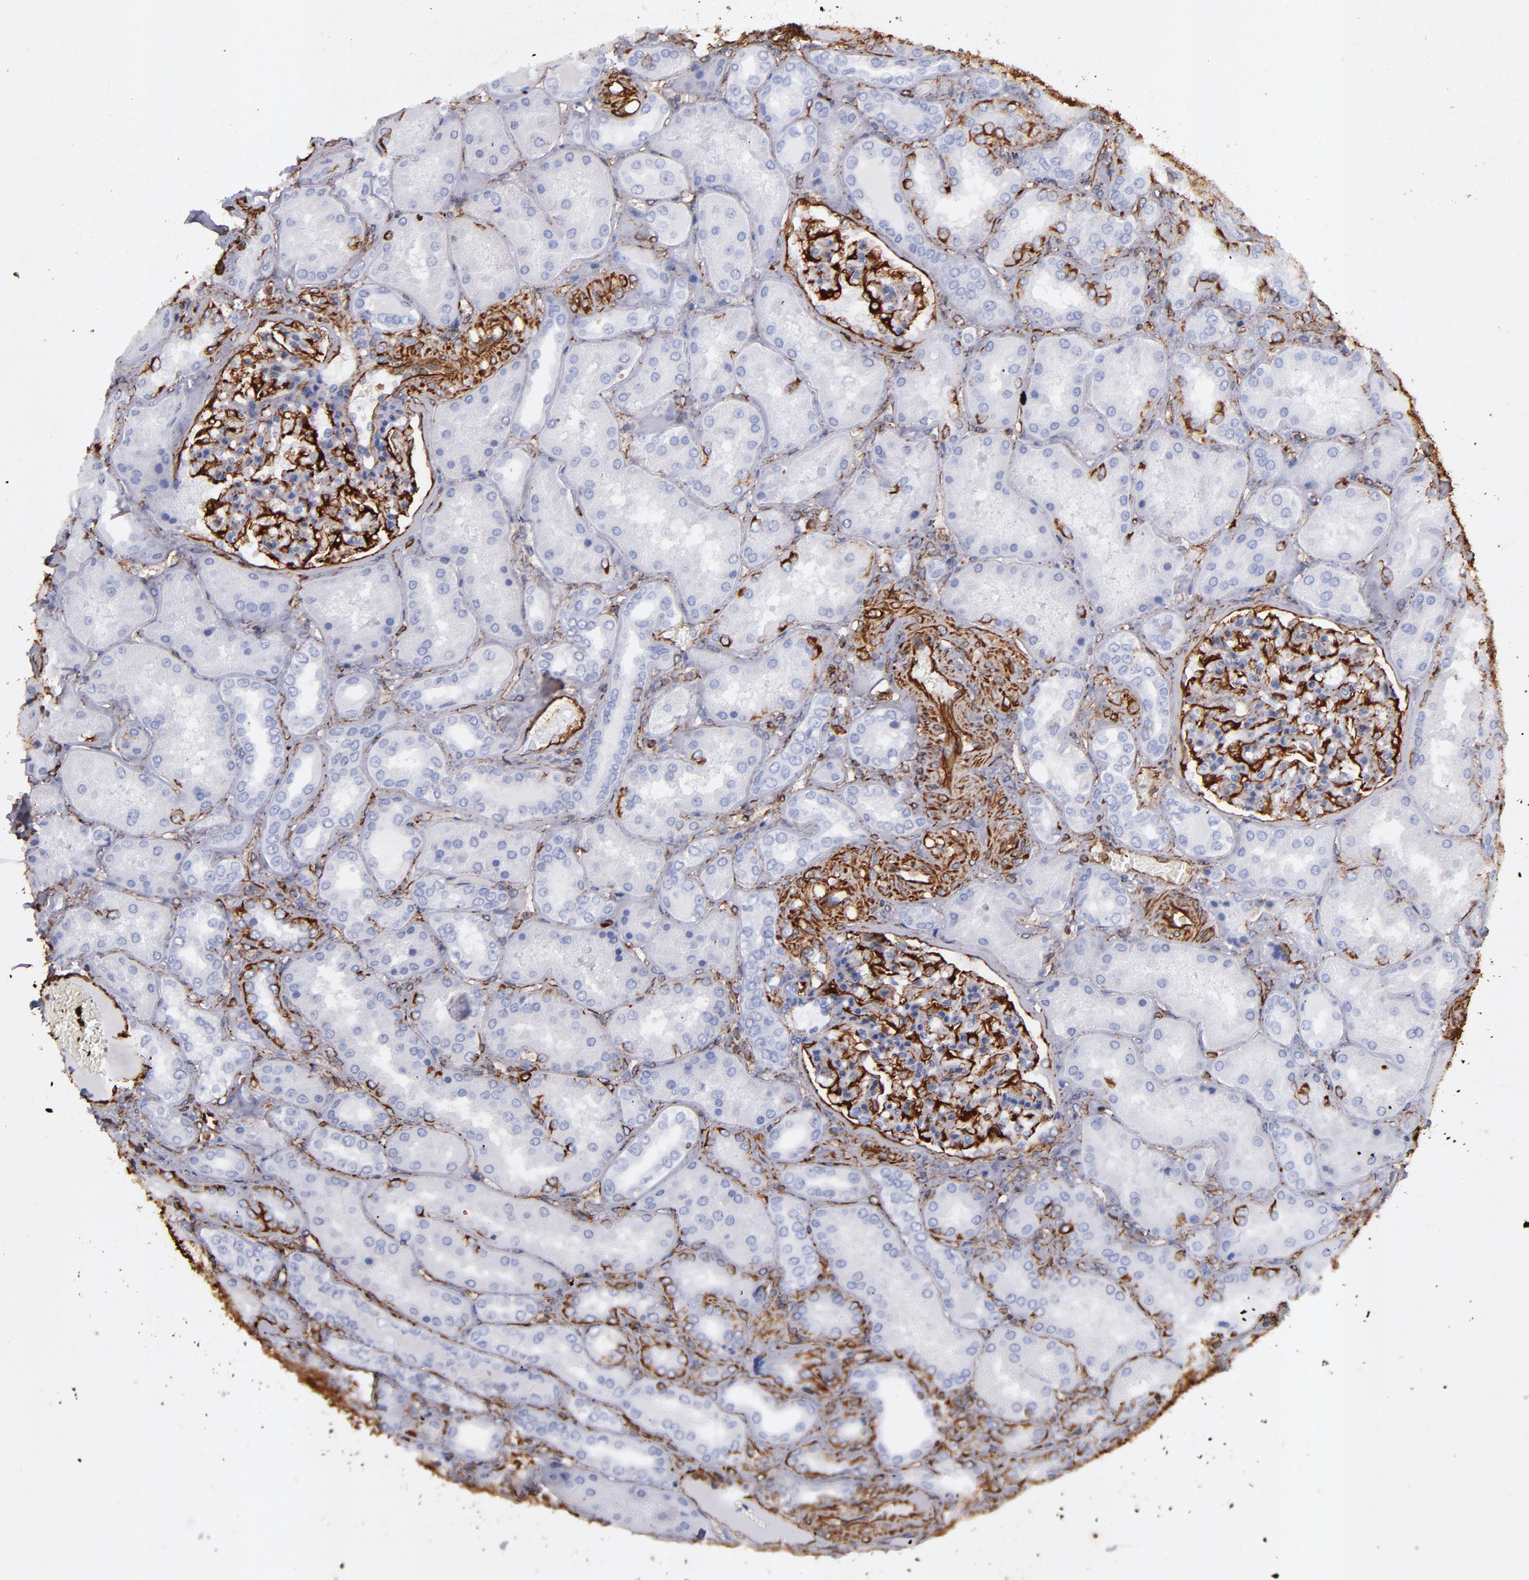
{"staining": {"intensity": "strong", "quantity": ">75%", "location": "cytoplasmic/membranous"}, "tissue": "kidney", "cell_type": "Cells in glomeruli", "image_type": "normal", "snomed": [{"axis": "morphology", "description": "Normal tissue, NOS"}, {"axis": "topography", "description": "Kidney"}], "caption": "High-magnification brightfield microscopy of benign kidney stained with DAB (brown) and counterstained with hematoxylin (blue). cells in glomeruli exhibit strong cytoplasmic/membranous expression is seen in about>75% of cells. Using DAB (brown) and hematoxylin (blue) stains, captured at high magnification using brightfield microscopy.", "gene": "VIM", "patient": {"sex": "female", "age": 56}}